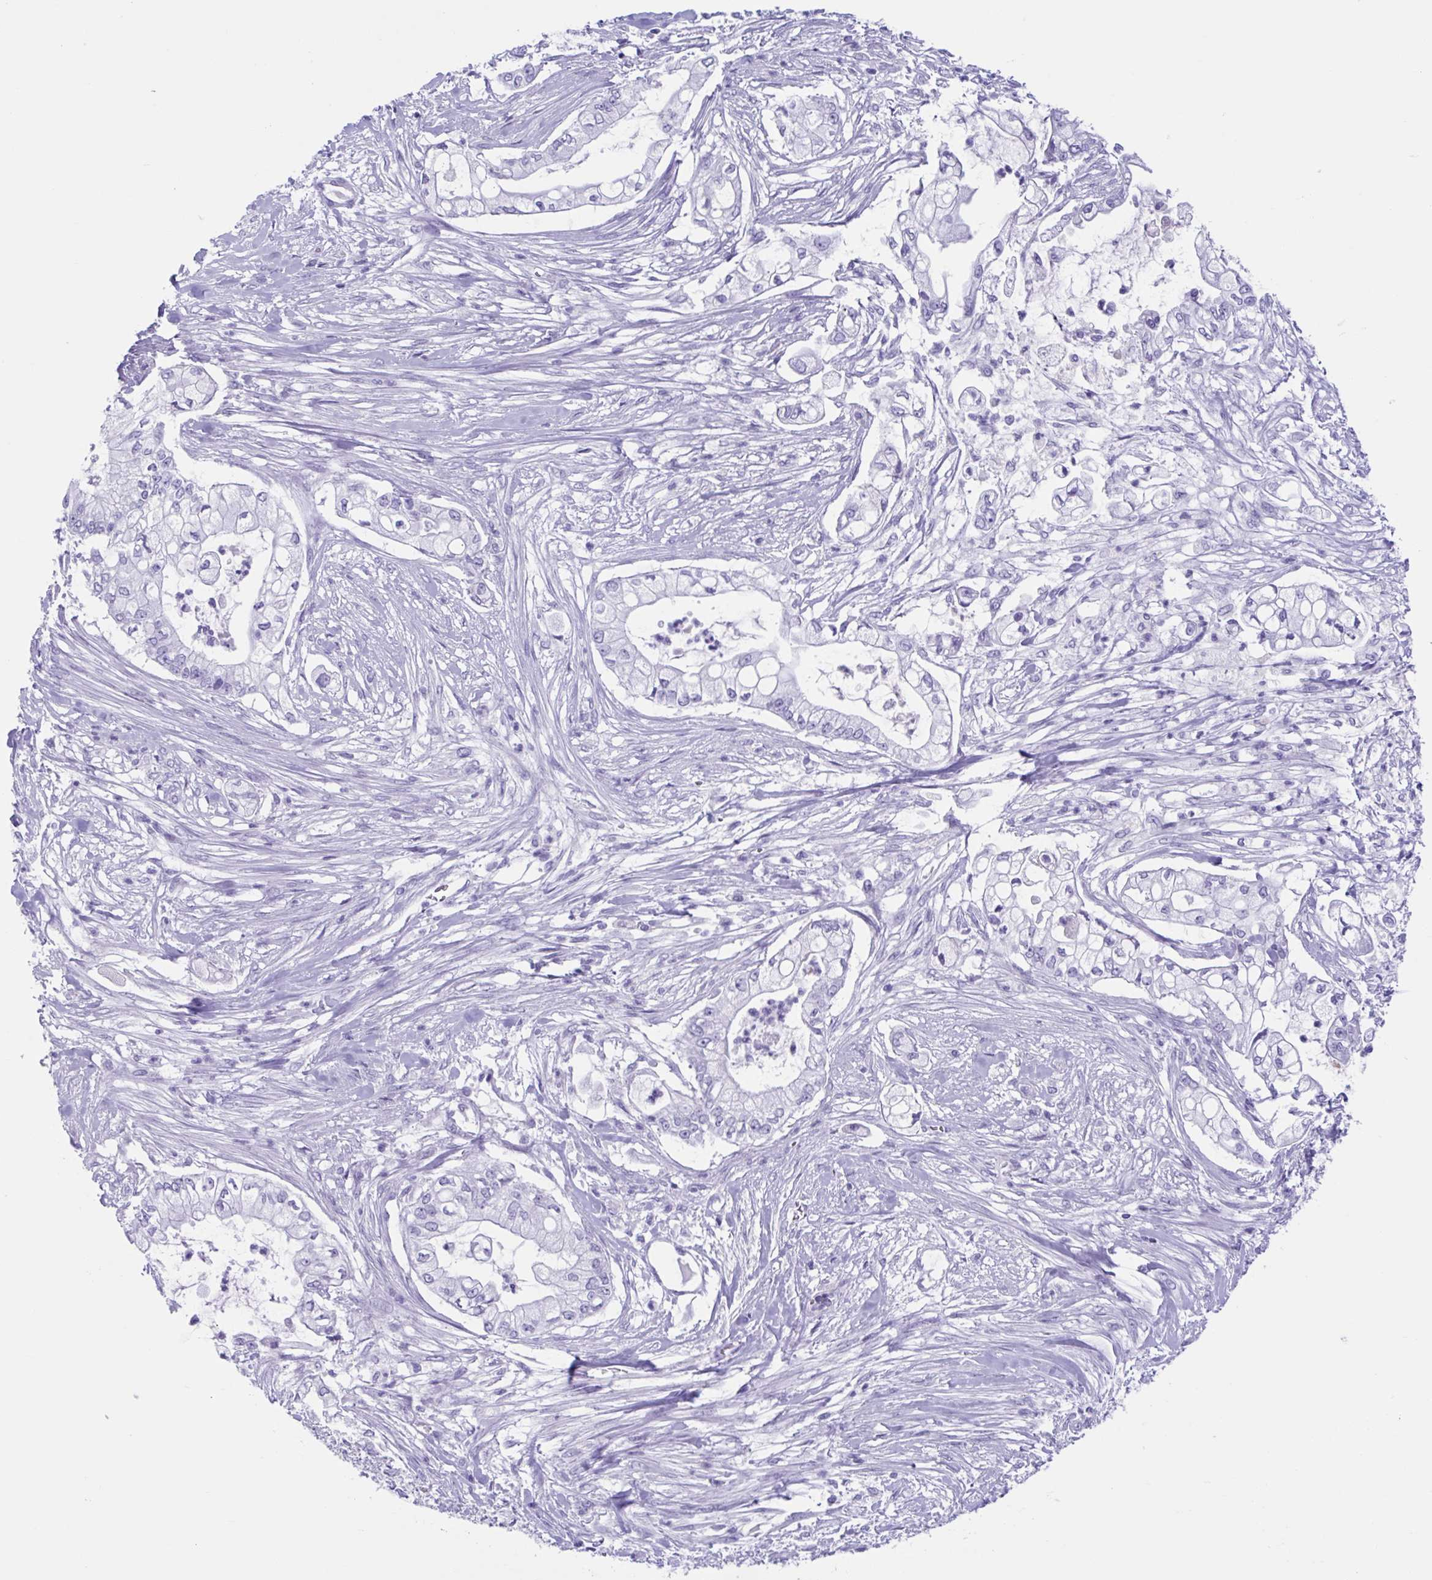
{"staining": {"intensity": "negative", "quantity": "none", "location": "none"}, "tissue": "pancreatic cancer", "cell_type": "Tumor cells", "image_type": "cancer", "snomed": [{"axis": "morphology", "description": "Adenocarcinoma, NOS"}, {"axis": "topography", "description": "Pancreas"}], "caption": "High power microscopy histopathology image of an immunohistochemistry (IHC) photomicrograph of pancreatic adenocarcinoma, revealing no significant expression in tumor cells.", "gene": "USP35", "patient": {"sex": "female", "age": 69}}